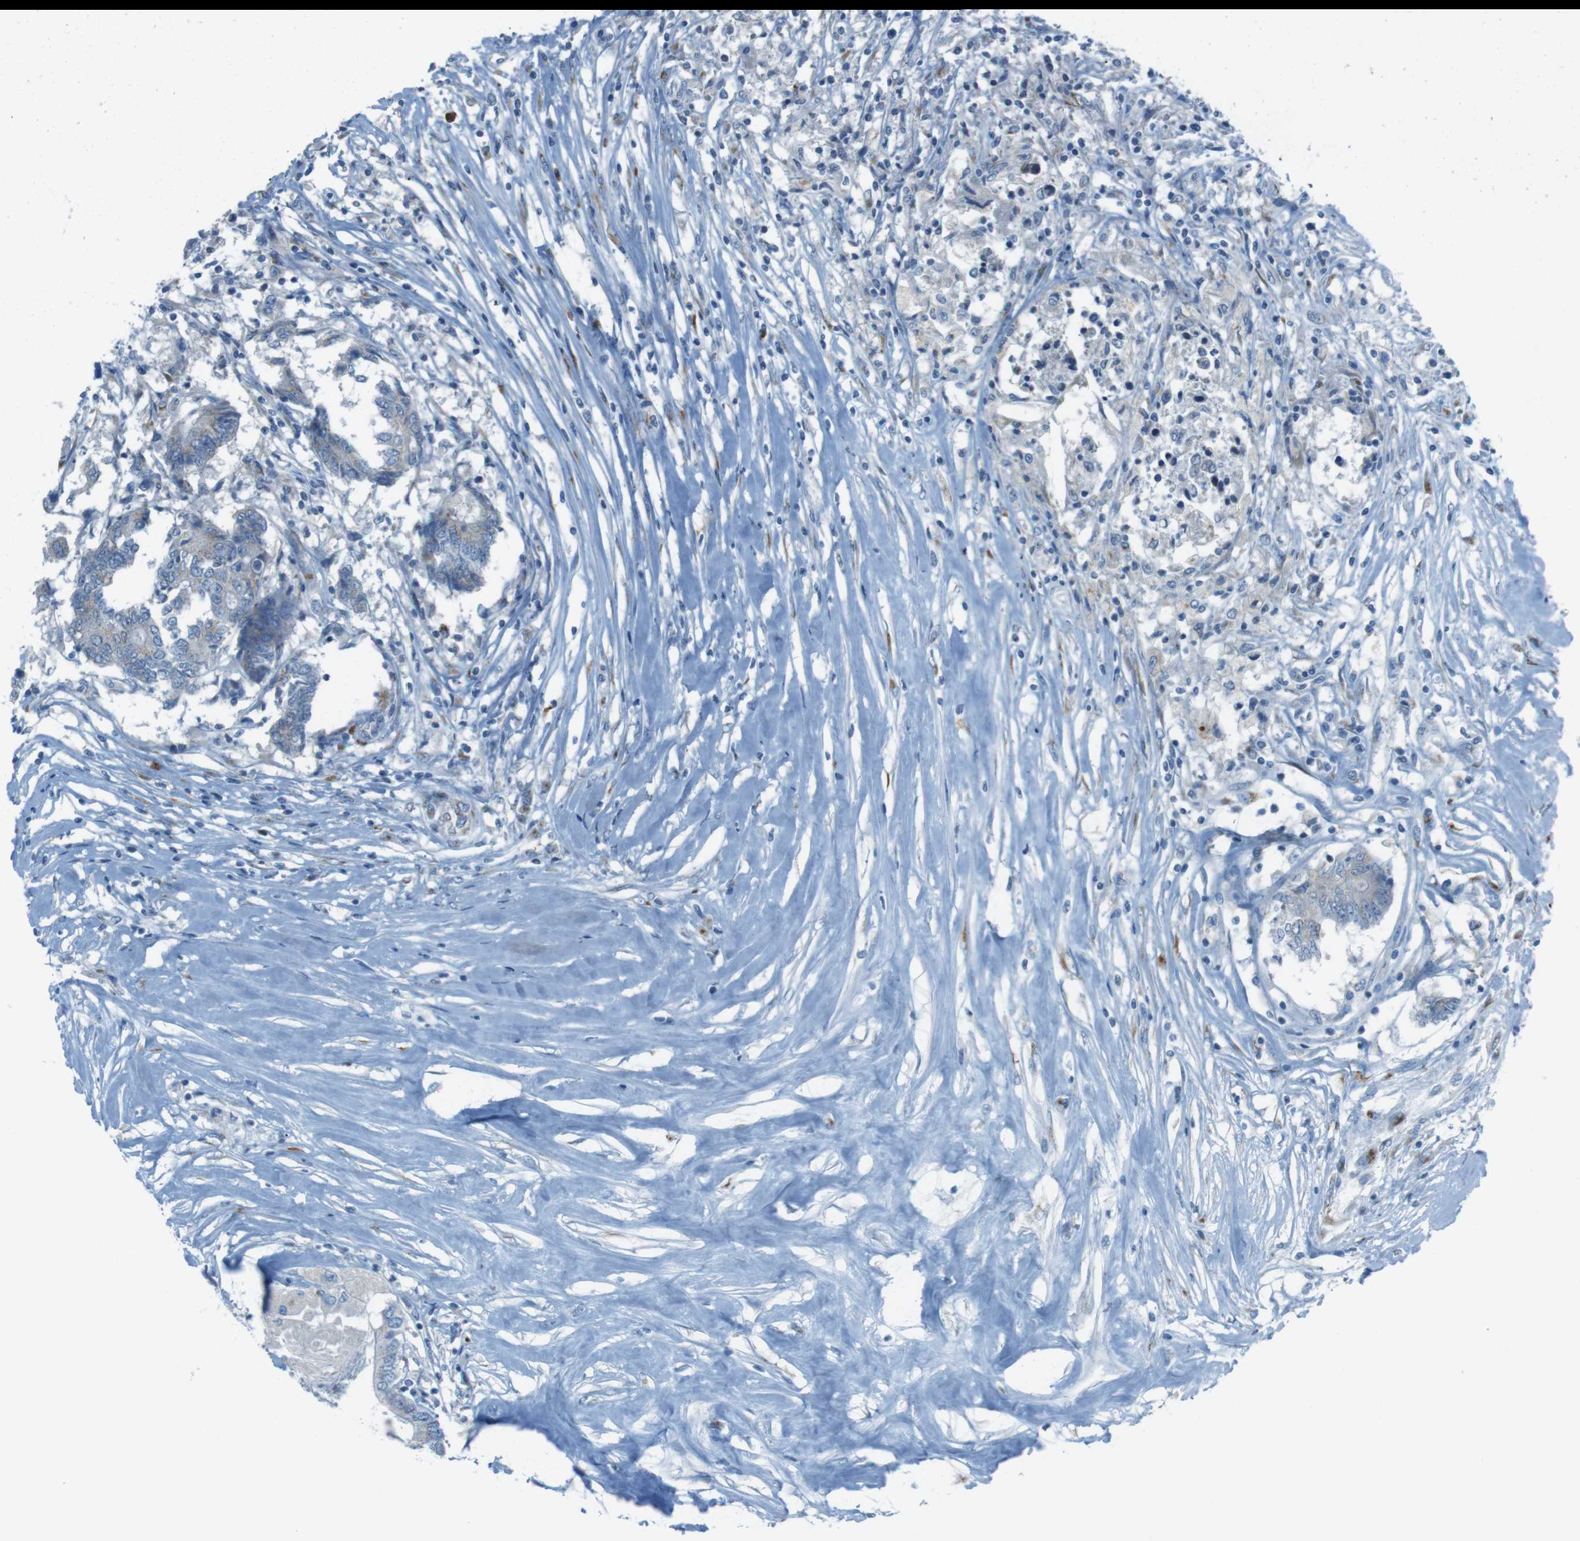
{"staining": {"intensity": "weak", "quantity": "<25%", "location": "cytoplasmic/membranous"}, "tissue": "colorectal cancer", "cell_type": "Tumor cells", "image_type": "cancer", "snomed": [{"axis": "morphology", "description": "Adenocarcinoma, NOS"}, {"axis": "topography", "description": "Rectum"}], "caption": "IHC image of adenocarcinoma (colorectal) stained for a protein (brown), which demonstrates no staining in tumor cells.", "gene": "TXNDC15", "patient": {"sex": "male", "age": 63}}